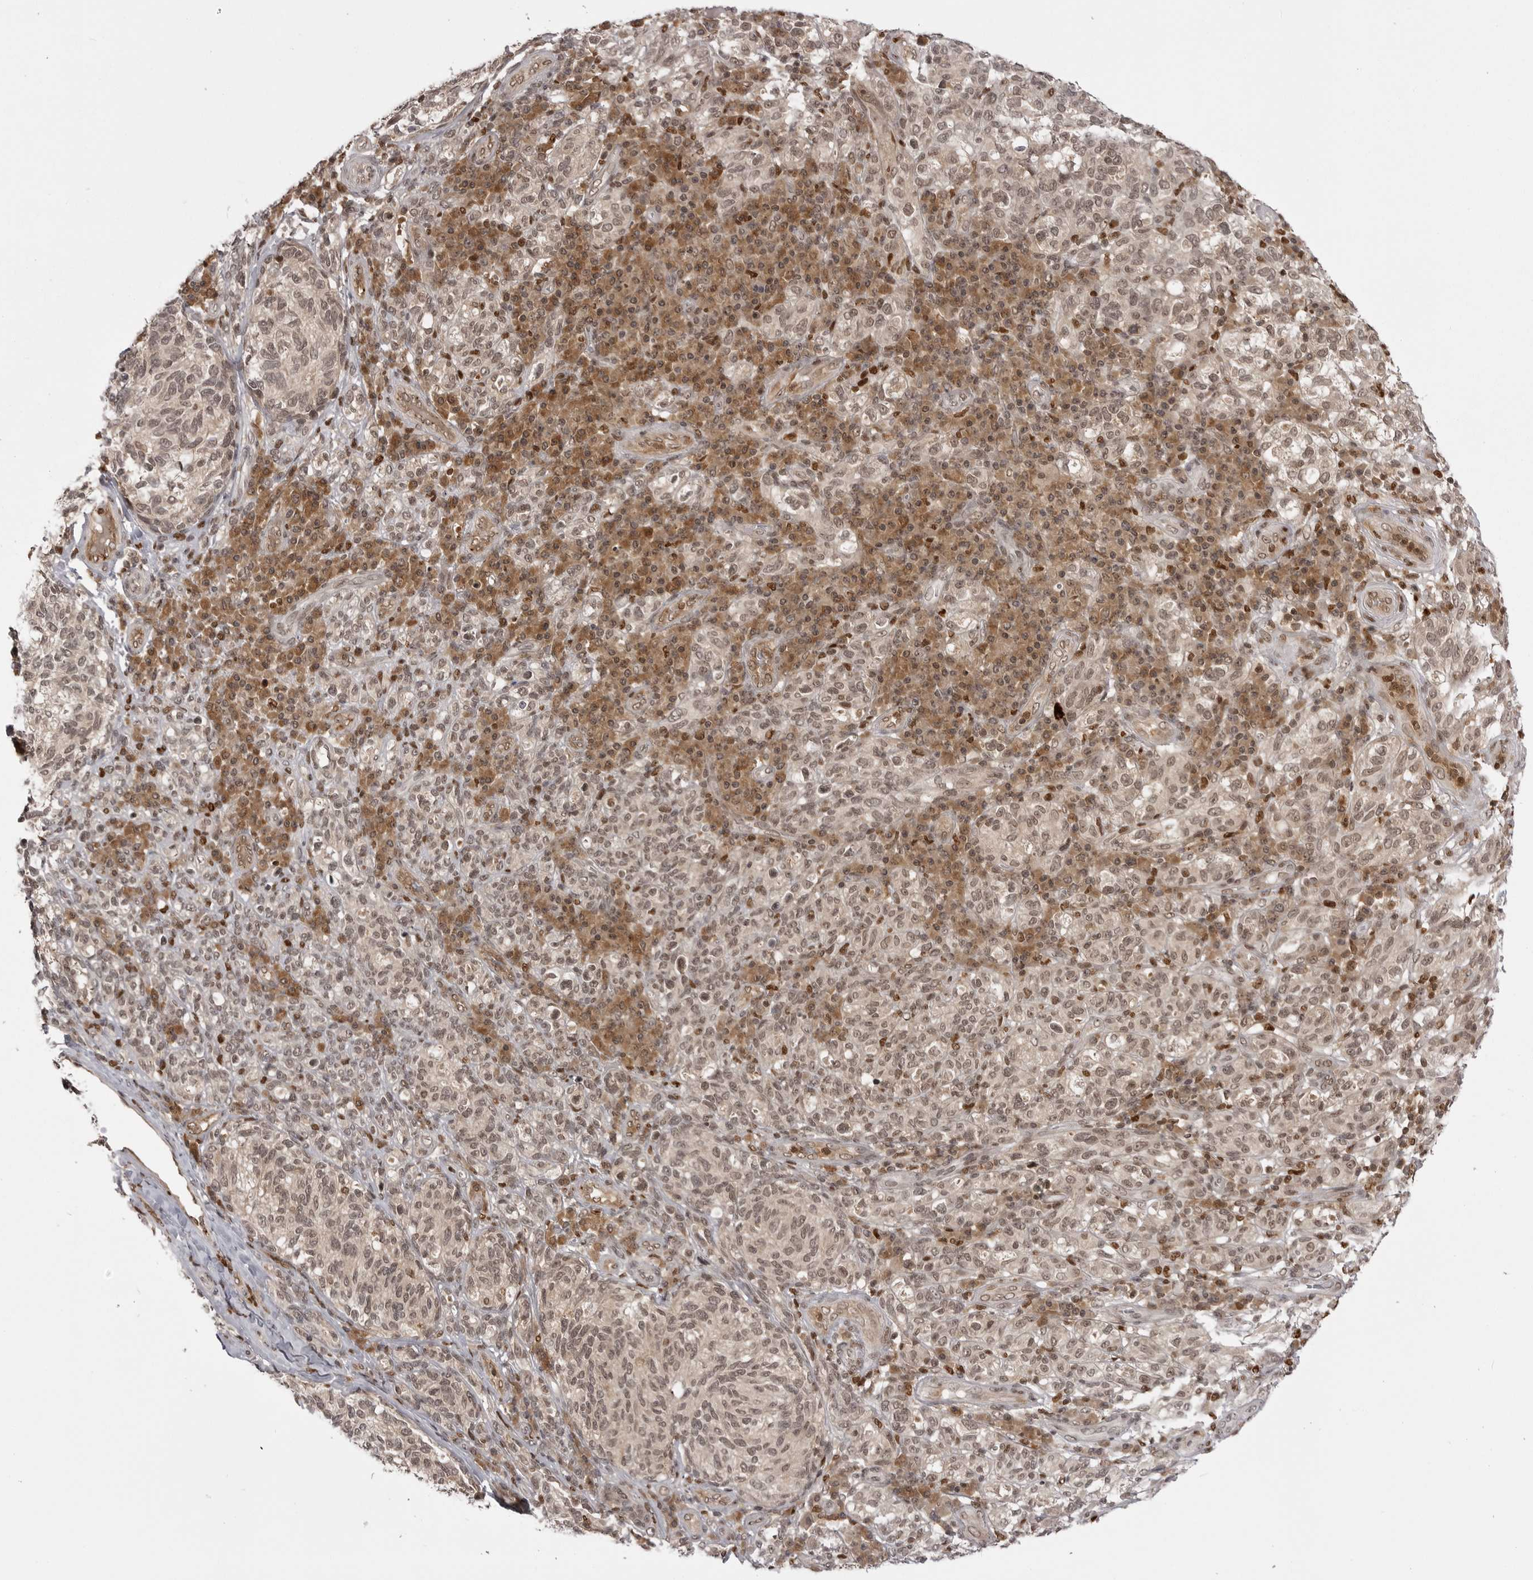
{"staining": {"intensity": "weak", "quantity": ">75%", "location": "nuclear"}, "tissue": "melanoma", "cell_type": "Tumor cells", "image_type": "cancer", "snomed": [{"axis": "morphology", "description": "Malignant melanoma, NOS"}, {"axis": "topography", "description": "Skin"}], "caption": "This micrograph reveals immunohistochemistry (IHC) staining of melanoma, with low weak nuclear positivity in approximately >75% of tumor cells.", "gene": "PTK2B", "patient": {"sex": "female", "age": 73}}